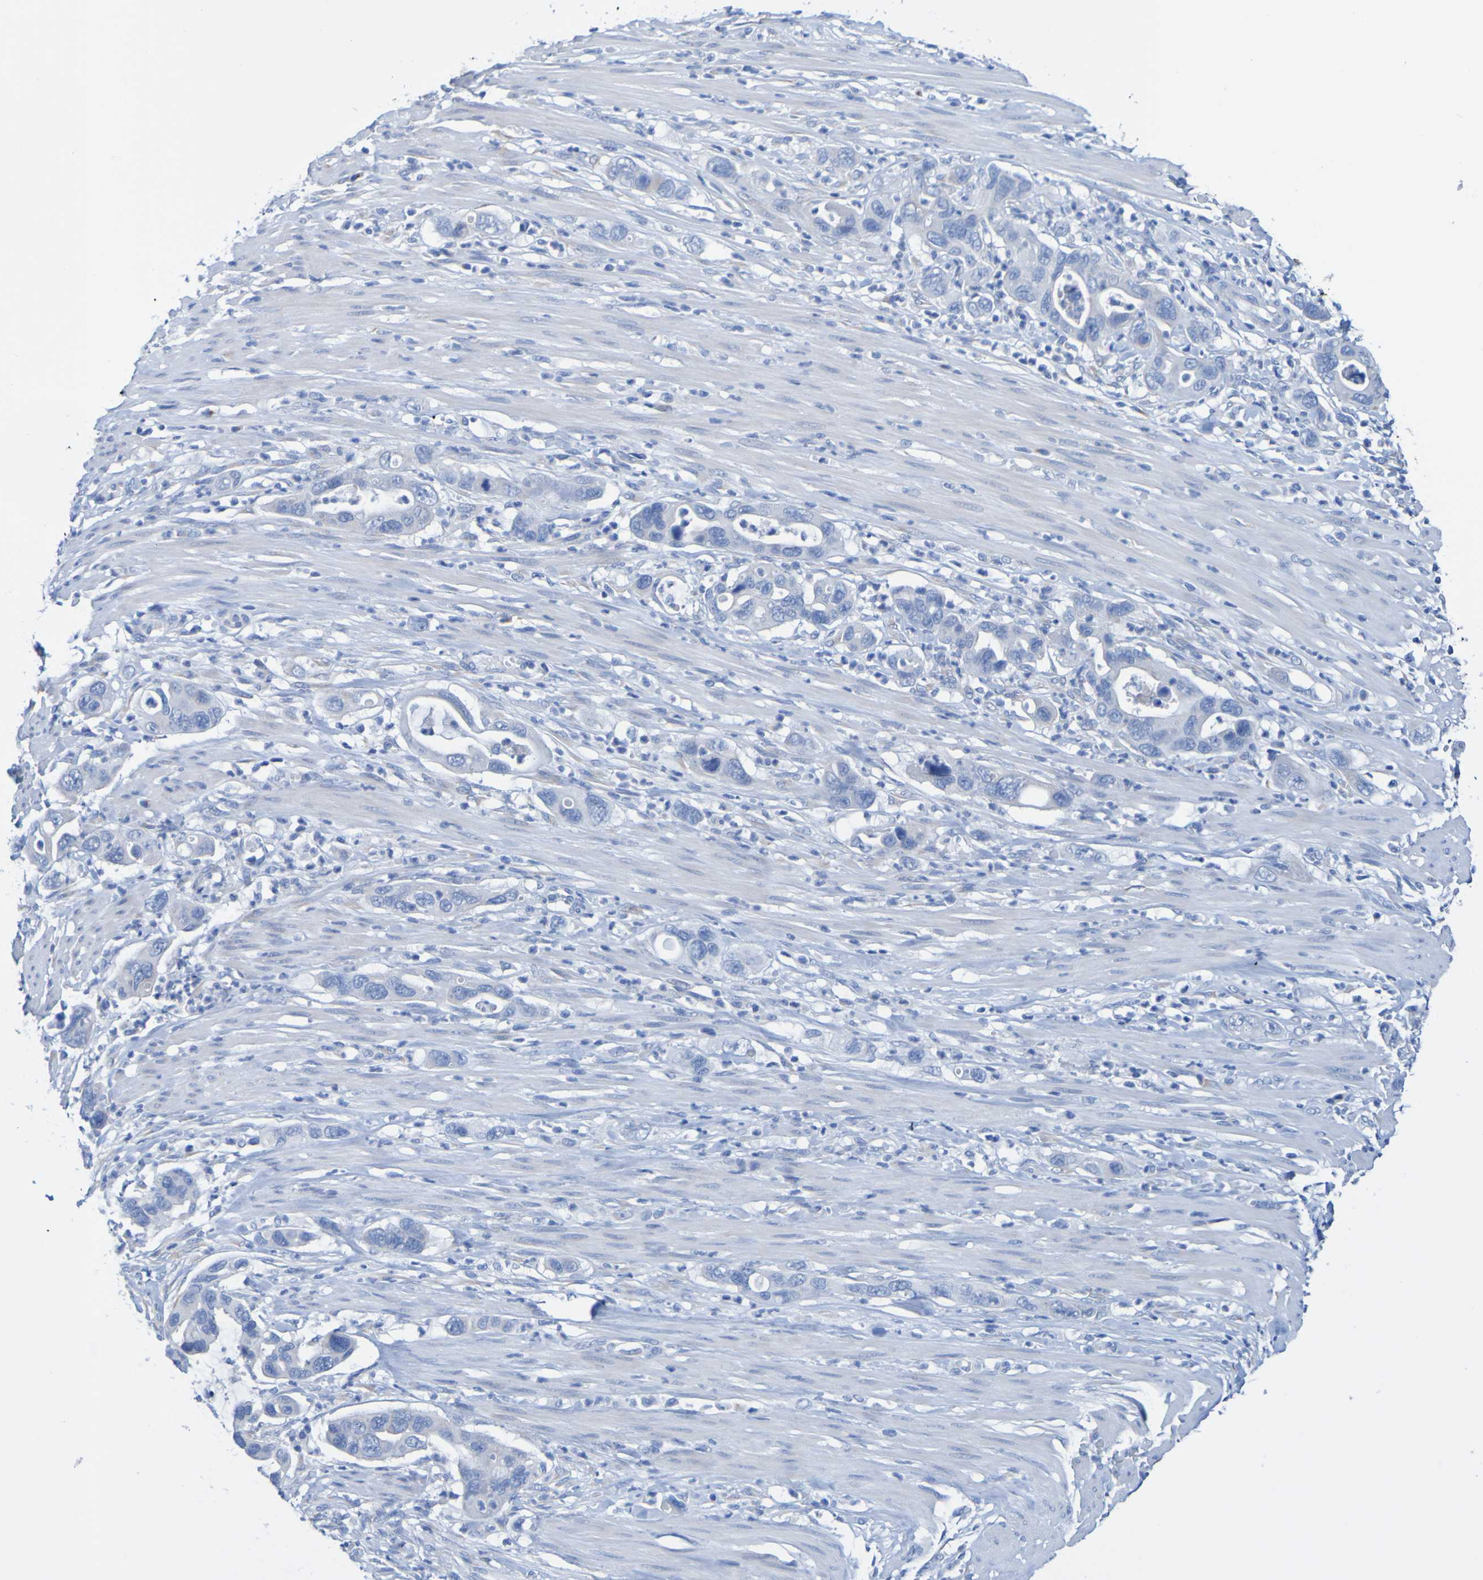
{"staining": {"intensity": "negative", "quantity": "none", "location": "none"}, "tissue": "pancreatic cancer", "cell_type": "Tumor cells", "image_type": "cancer", "snomed": [{"axis": "morphology", "description": "Adenocarcinoma, NOS"}, {"axis": "topography", "description": "Pancreas"}], "caption": "Protein analysis of pancreatic adenocarcinoma reveals no significant expression in tumor cells. The staining is performed using DAB (3,3'-diaminobenzidine) brown chromogen with nuclei counter-stained in using hematoxylin.", "gene": "ACMSD", "patient": {"sex": "female", "age": 71}}